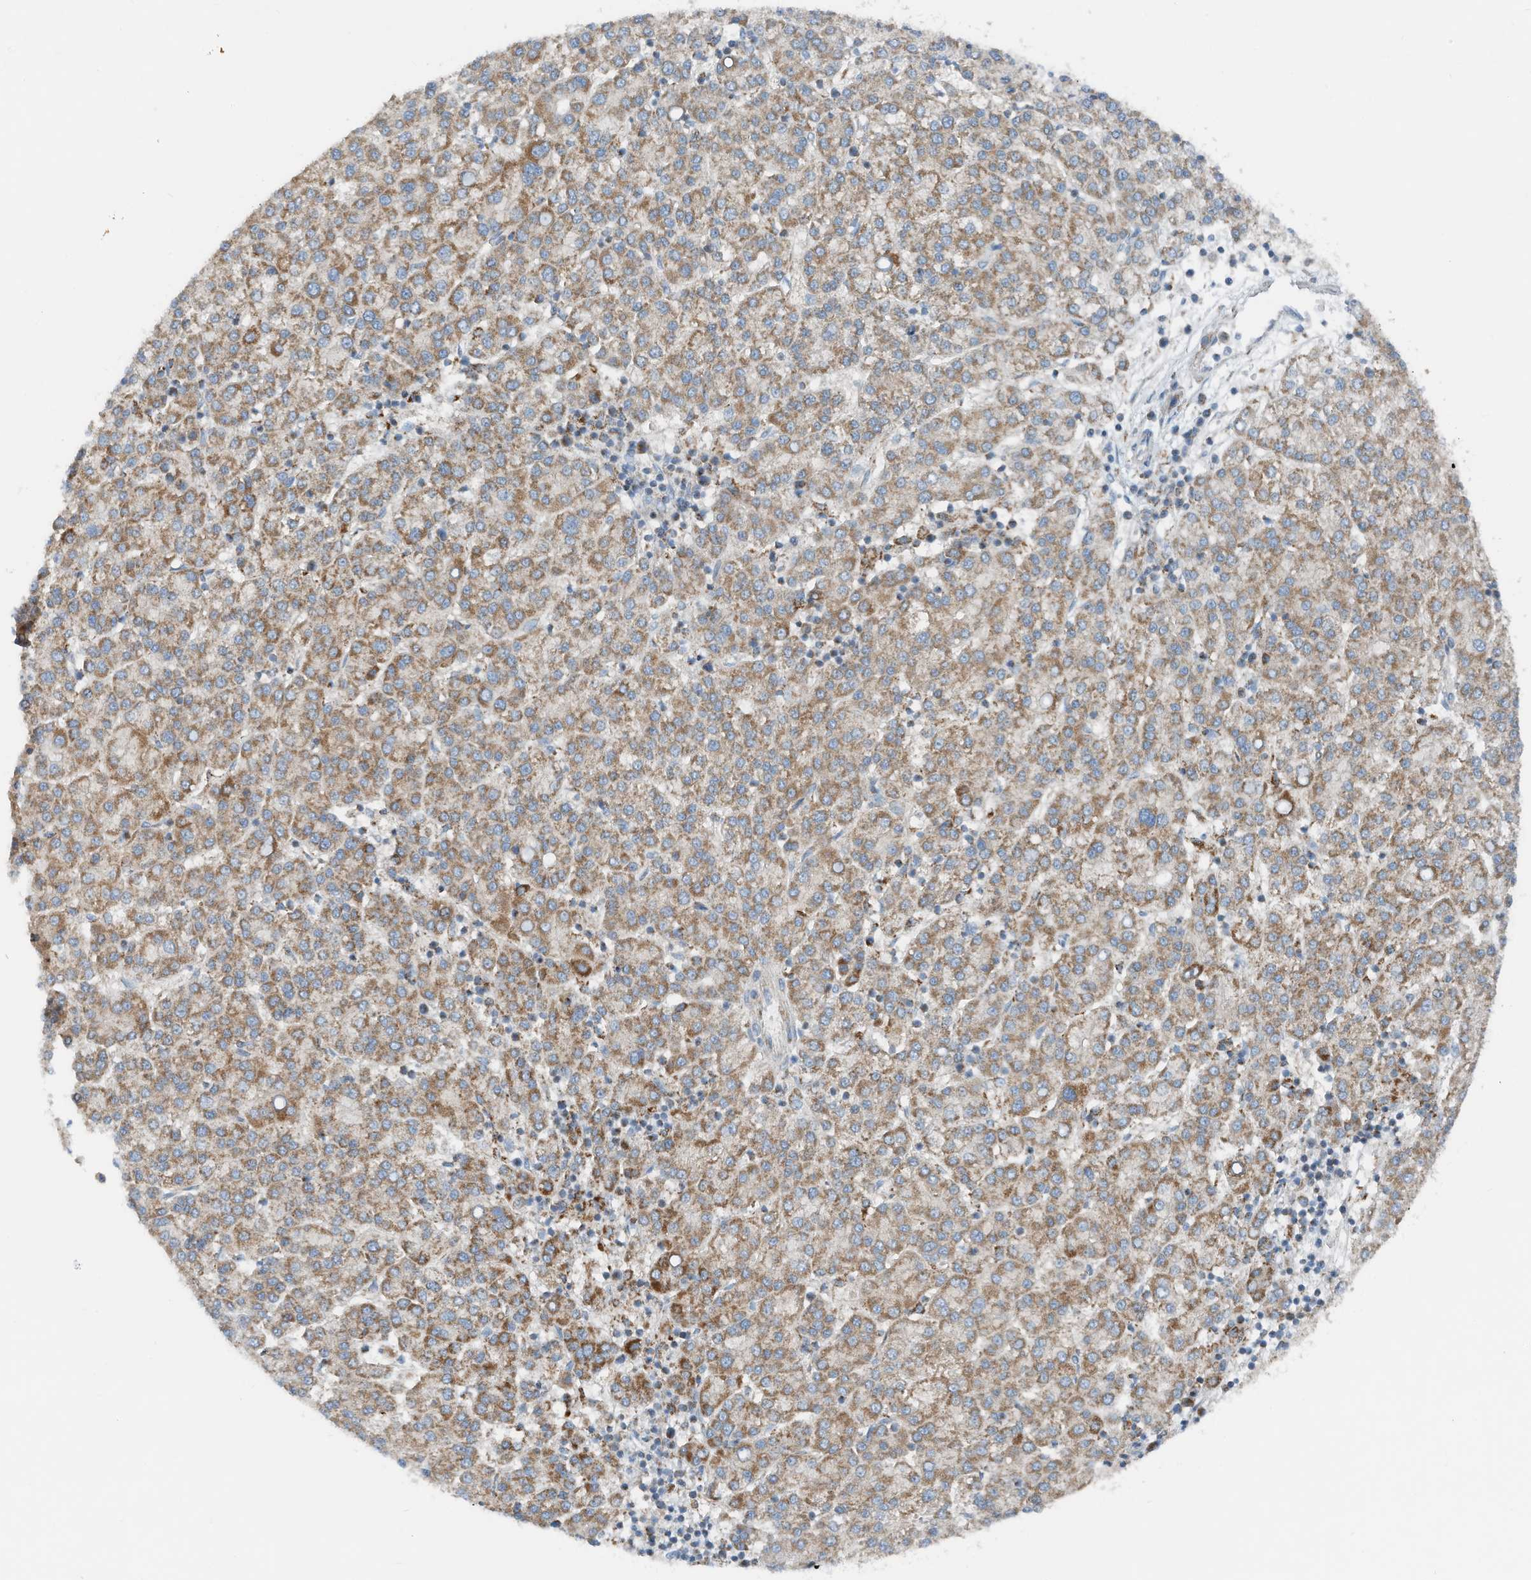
{"staining": {"intensity": "moderate", "quantity": ">75%", "location": "cytoplasmic/membranous"}, "tissue": "liver cancer", "cell_type": "Tumor cells", "image_type": "cancer", "snomed": [{"axis": "morphology", "description": "Carcinoma, Hepatocellular, NOS"}, {"axis": "topography", "description": "Liver"}], "caption": "There is medium levels of moderate cytoplasmic/membranous staining in tumor cells of liver hepatocellular carcinoma, as demonstrated by immunohistochemical staining (brown color).", "gene": "RMND1", "patient": {"sex": "female", "age": 58}}